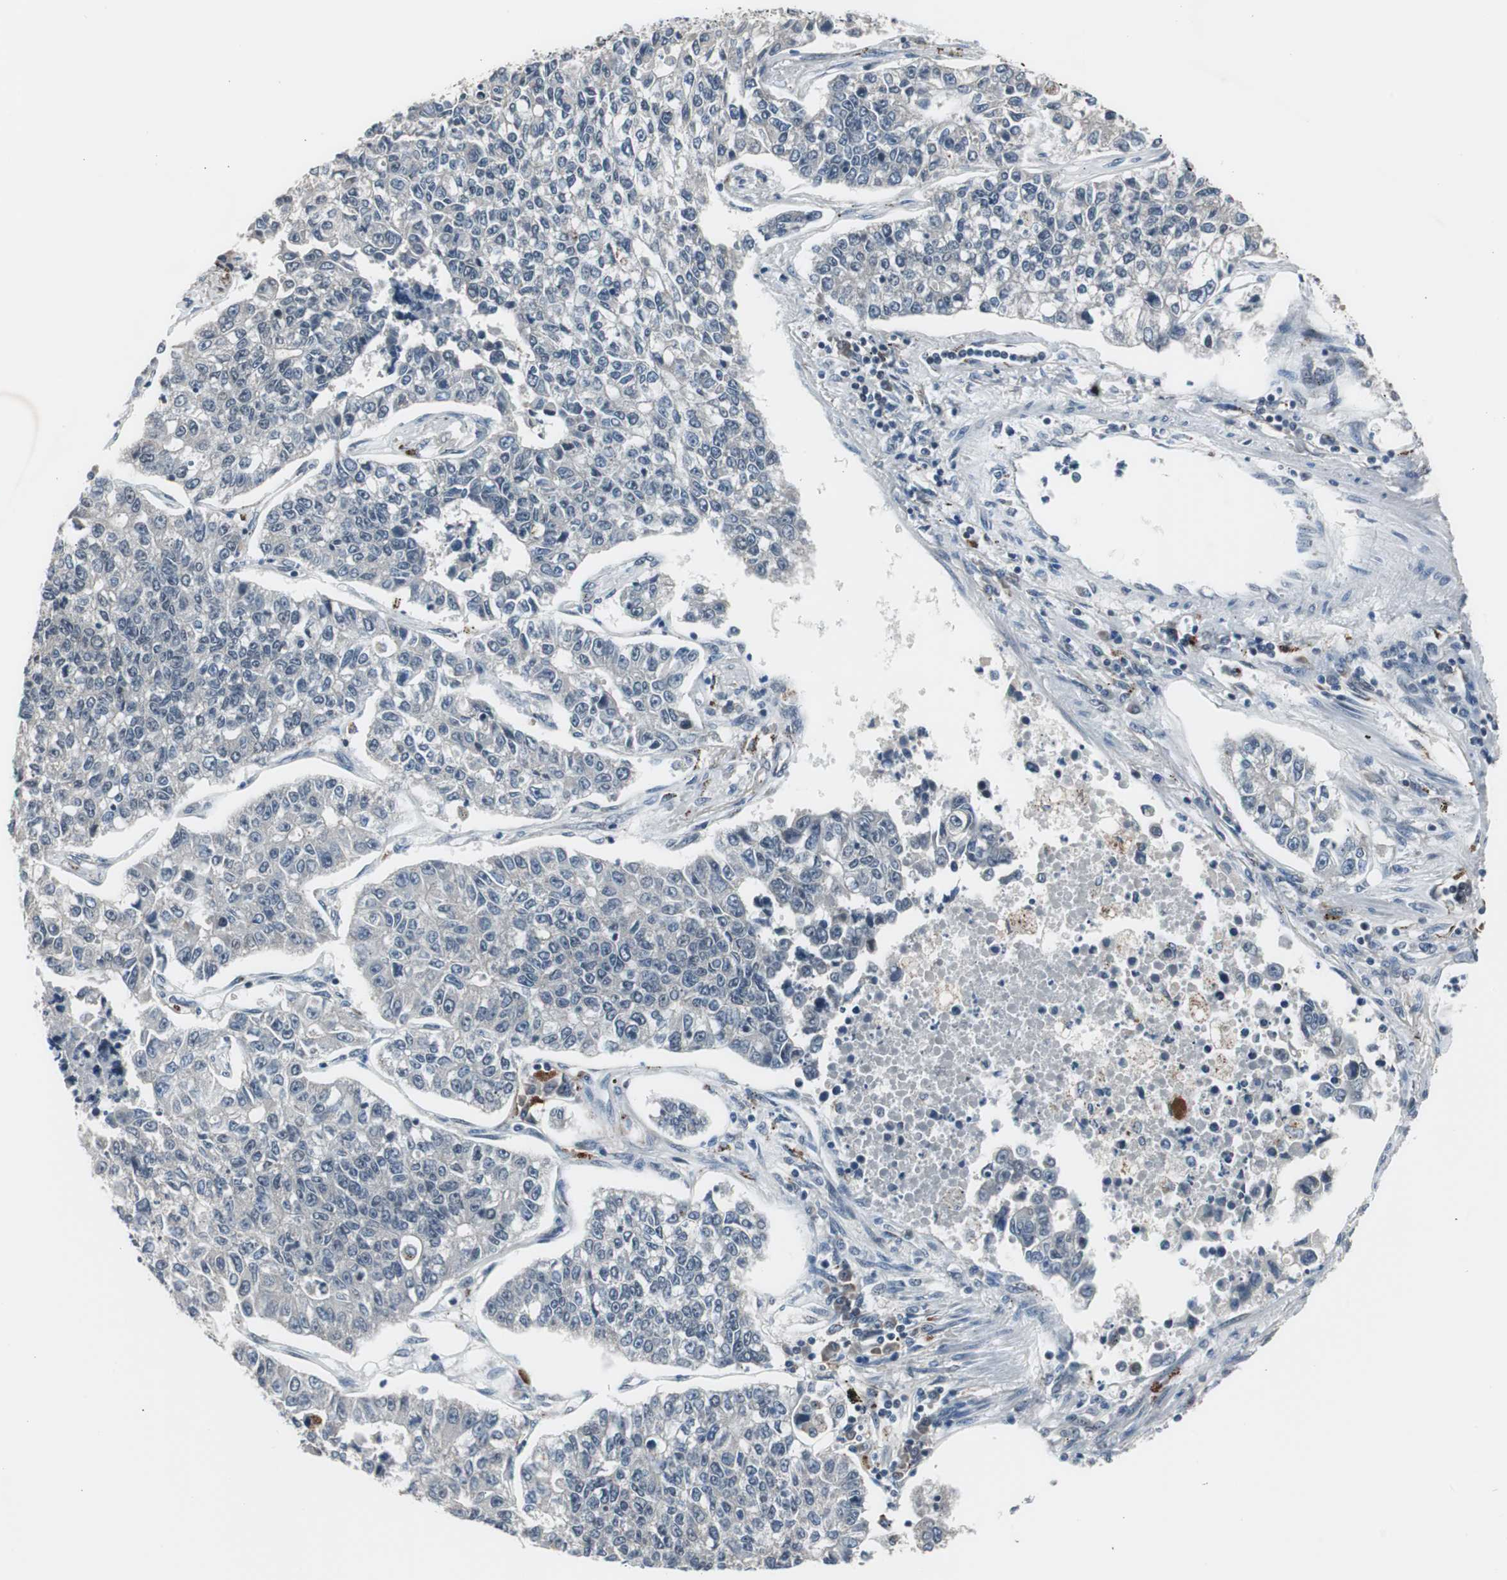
{"staining": {"intensity": "negative", "quantity": "none", "location": "none"}, "tissue": "lung cancer", "cell_type": "Tumor cells", "image_type": "cancer", "snomed": [{"axis": "morphology", "description": "Adenocarcinoma, NOS"}, {"axis": "topography", "description": "Lung"}], "caption": "An immunohistochemistry image of lung adenocarcinoma is shown. There is no staining in tumor cells of lung adenocarcinoma. (DAB (3,3'-diaminobenzidine) IHC visualized using brightfield microscopy, high magnification).", "gene": "BOLA1", "patient": {"sex": "male", "age": 49}}